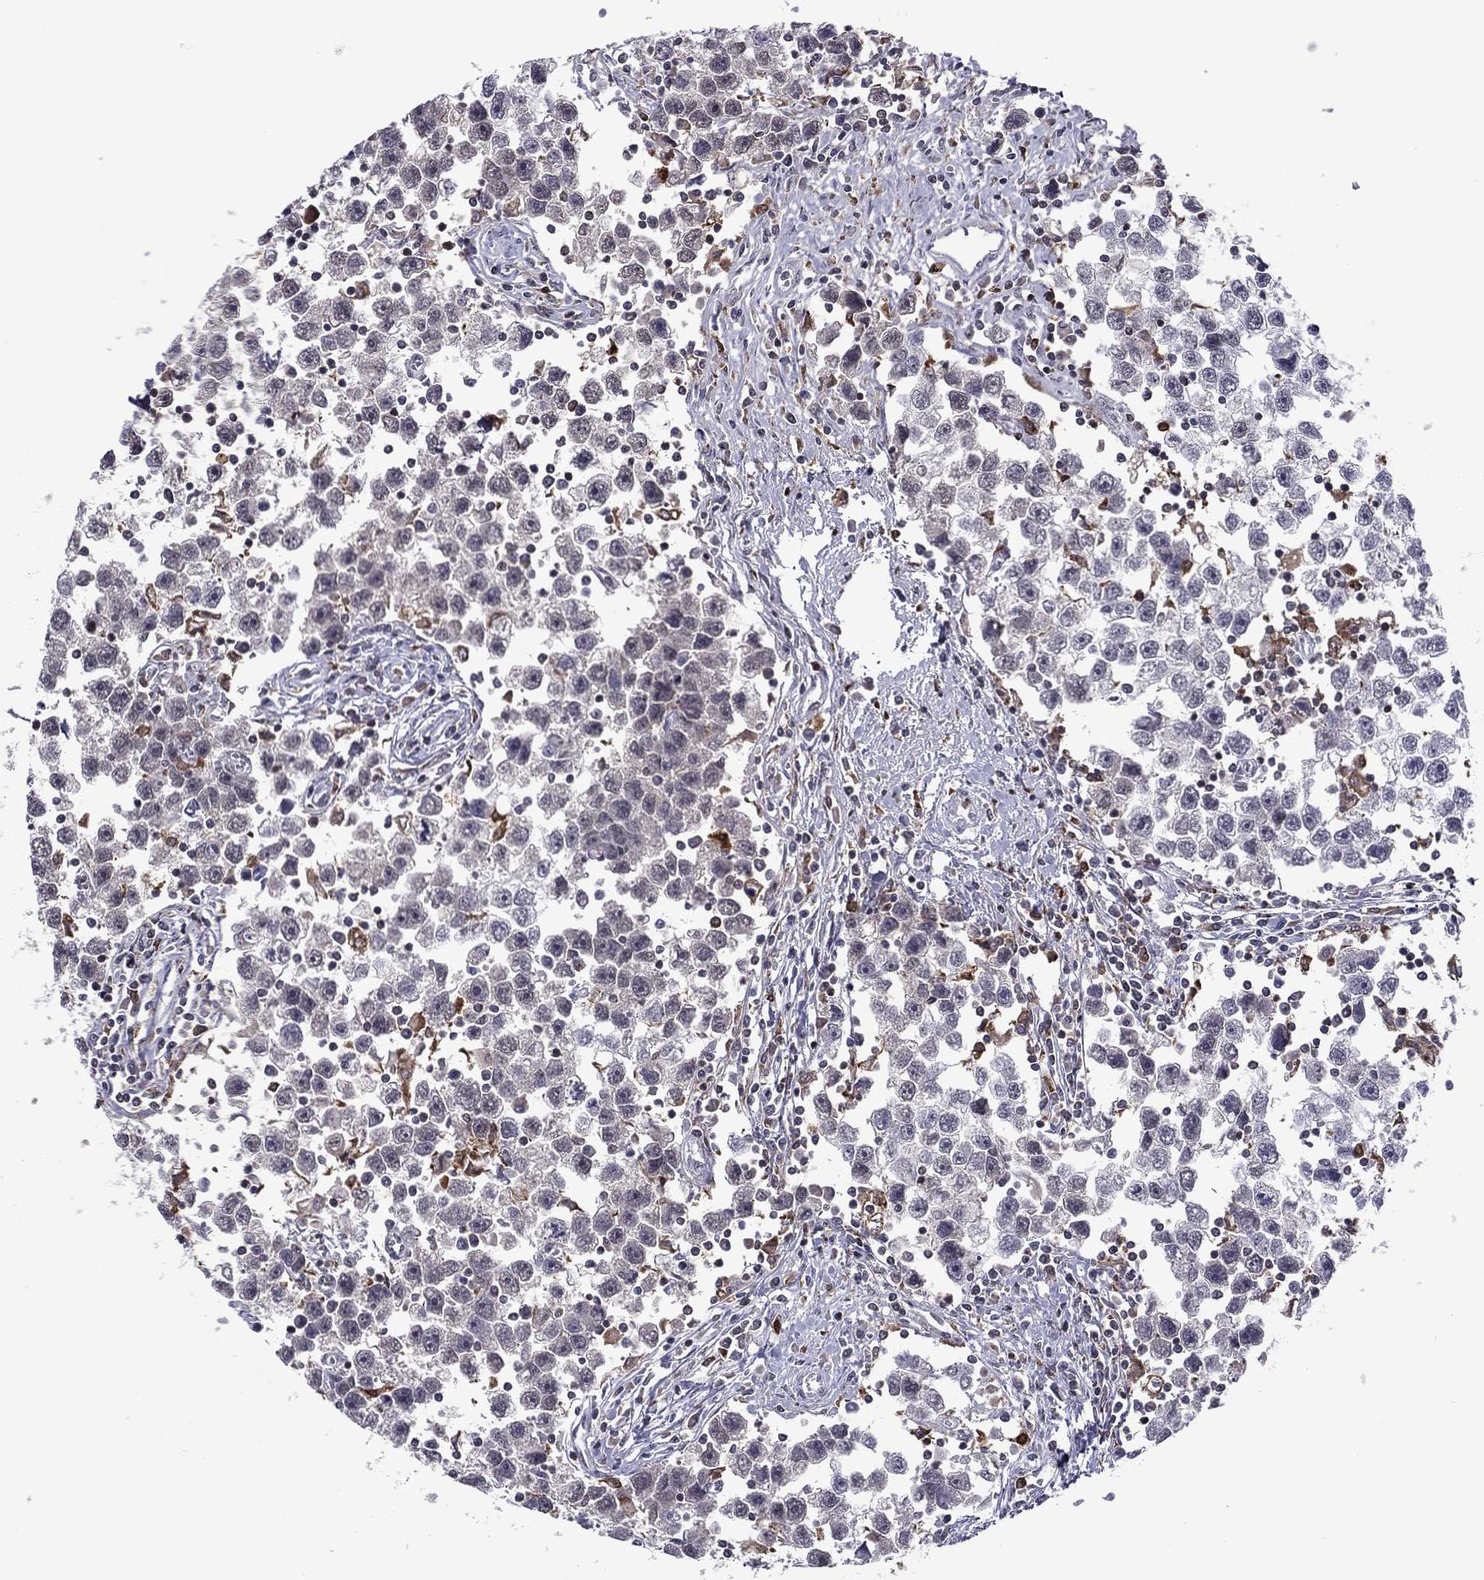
{"staining": {"intensity": "negative", "quantity": "none", "location": "none"}, "tissue": "testis cancer", "cell_type": "Tumor cells", "image_type": "cancer", "snomed": [{"axis": "morphology", "description": "Seminoma, NOS"}, {"axis": "topography", "description": "Testis"}], "caption": "Protein analysis of testis cancer (seminoma) shows no significant positivity in tumor cells. (Brightfield microscopy of DAB (3,3'-diaminobenzidine) IHC at high magnification).", "gene": "PLCB2", "patient": {"sex": "male", "age": 30}}